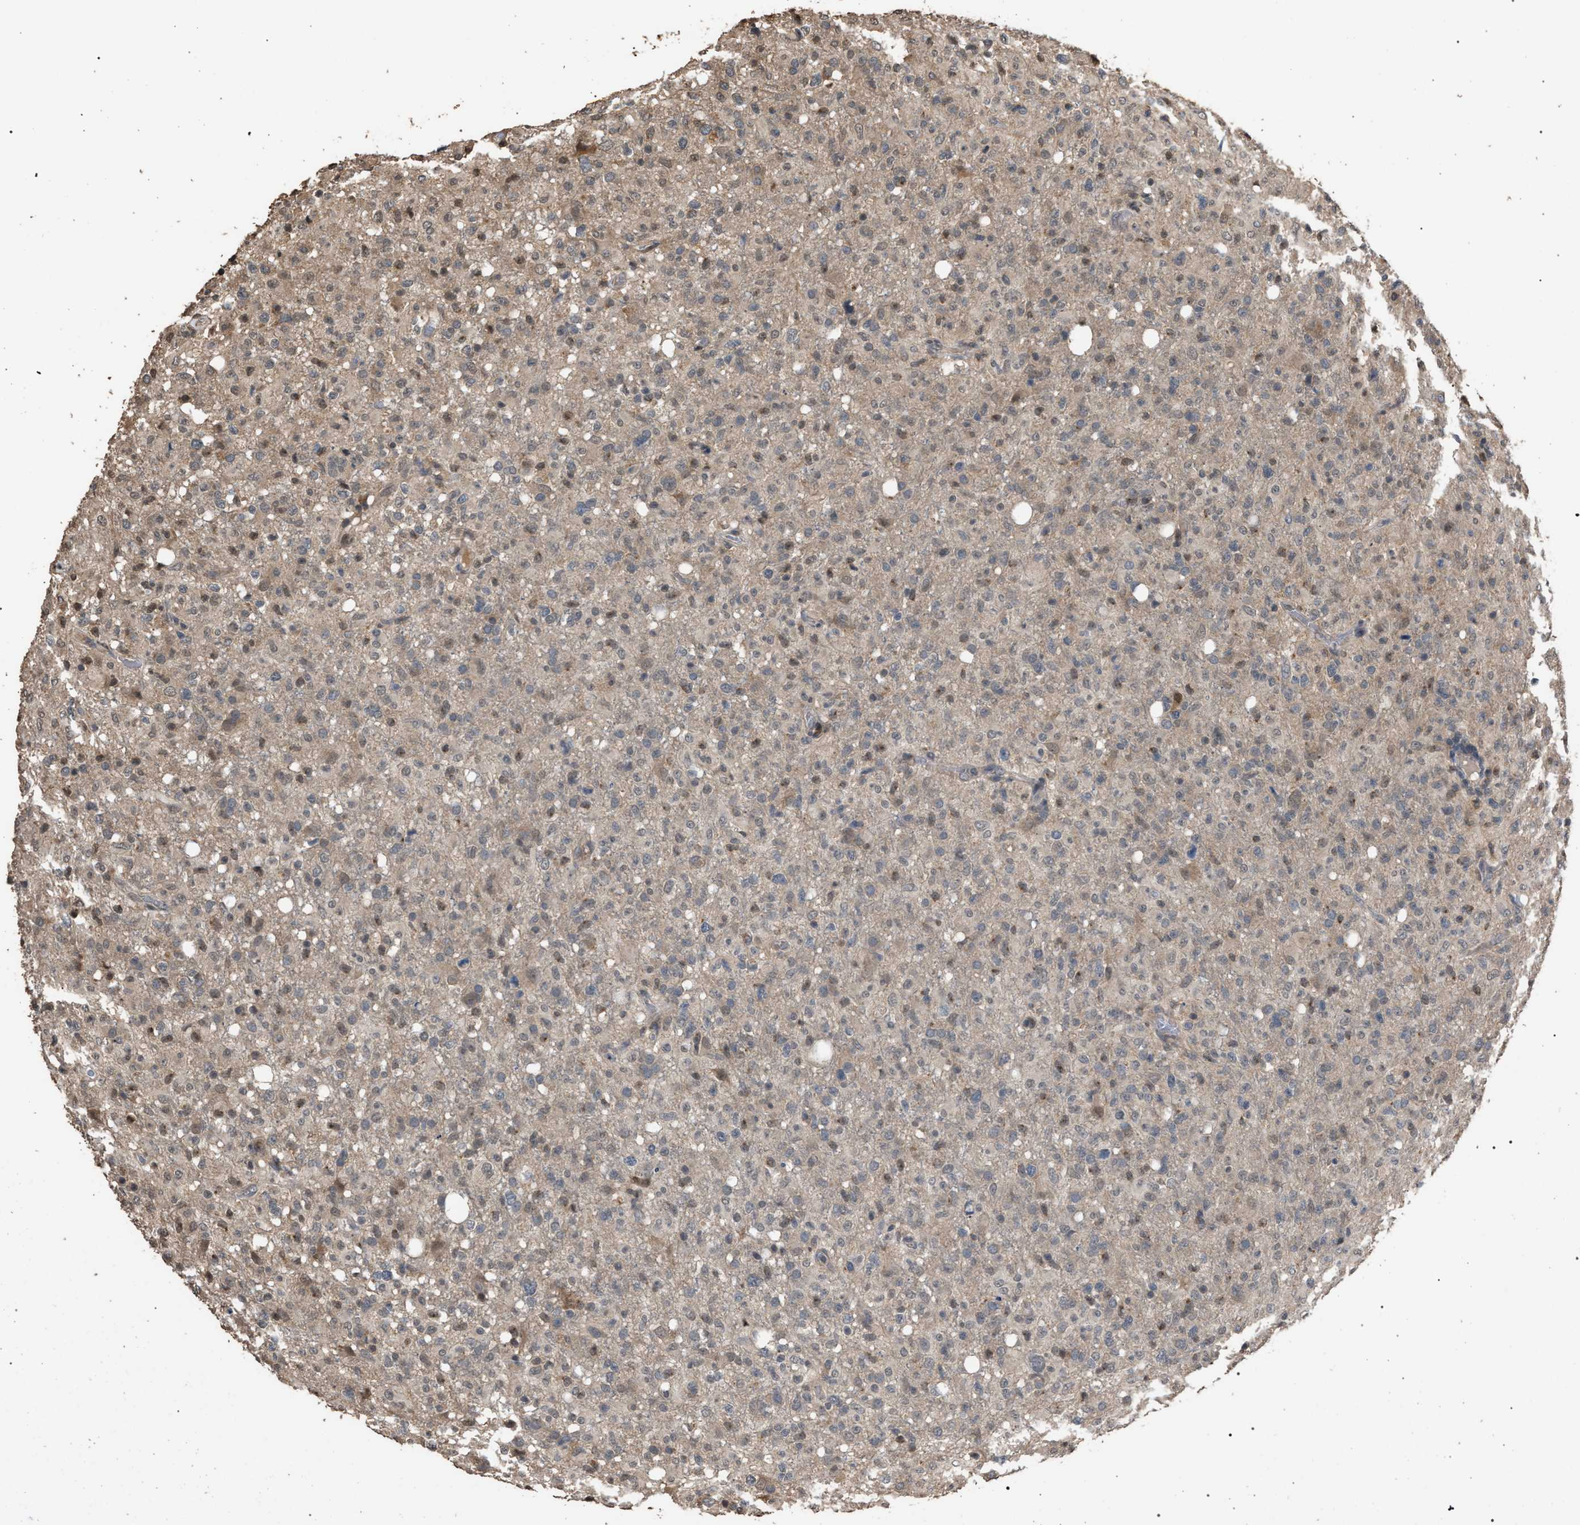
{"staining": {"intensity": "weak", "quantity": "25%-75%", "location": "cytoplasmic/membranous,nuclear"}, "tissue": "glioma", "cell_type": "Tumor cells", "image_type": "cancer", "snomed": [{"axis": "morphology", "description": "Glioma, malignant, High grade"}, {"axis": "topography", "description": "Brain"}], "caption": "High-power microscopy captured an immunohistochemistry micrograph of glioma, revealing weak cytoplasmic/membranous and nuclear positivity in about 25%-75% of tumor cells.", "gene": "NAA35", "patient": {"sex": "female", "age": 57}}